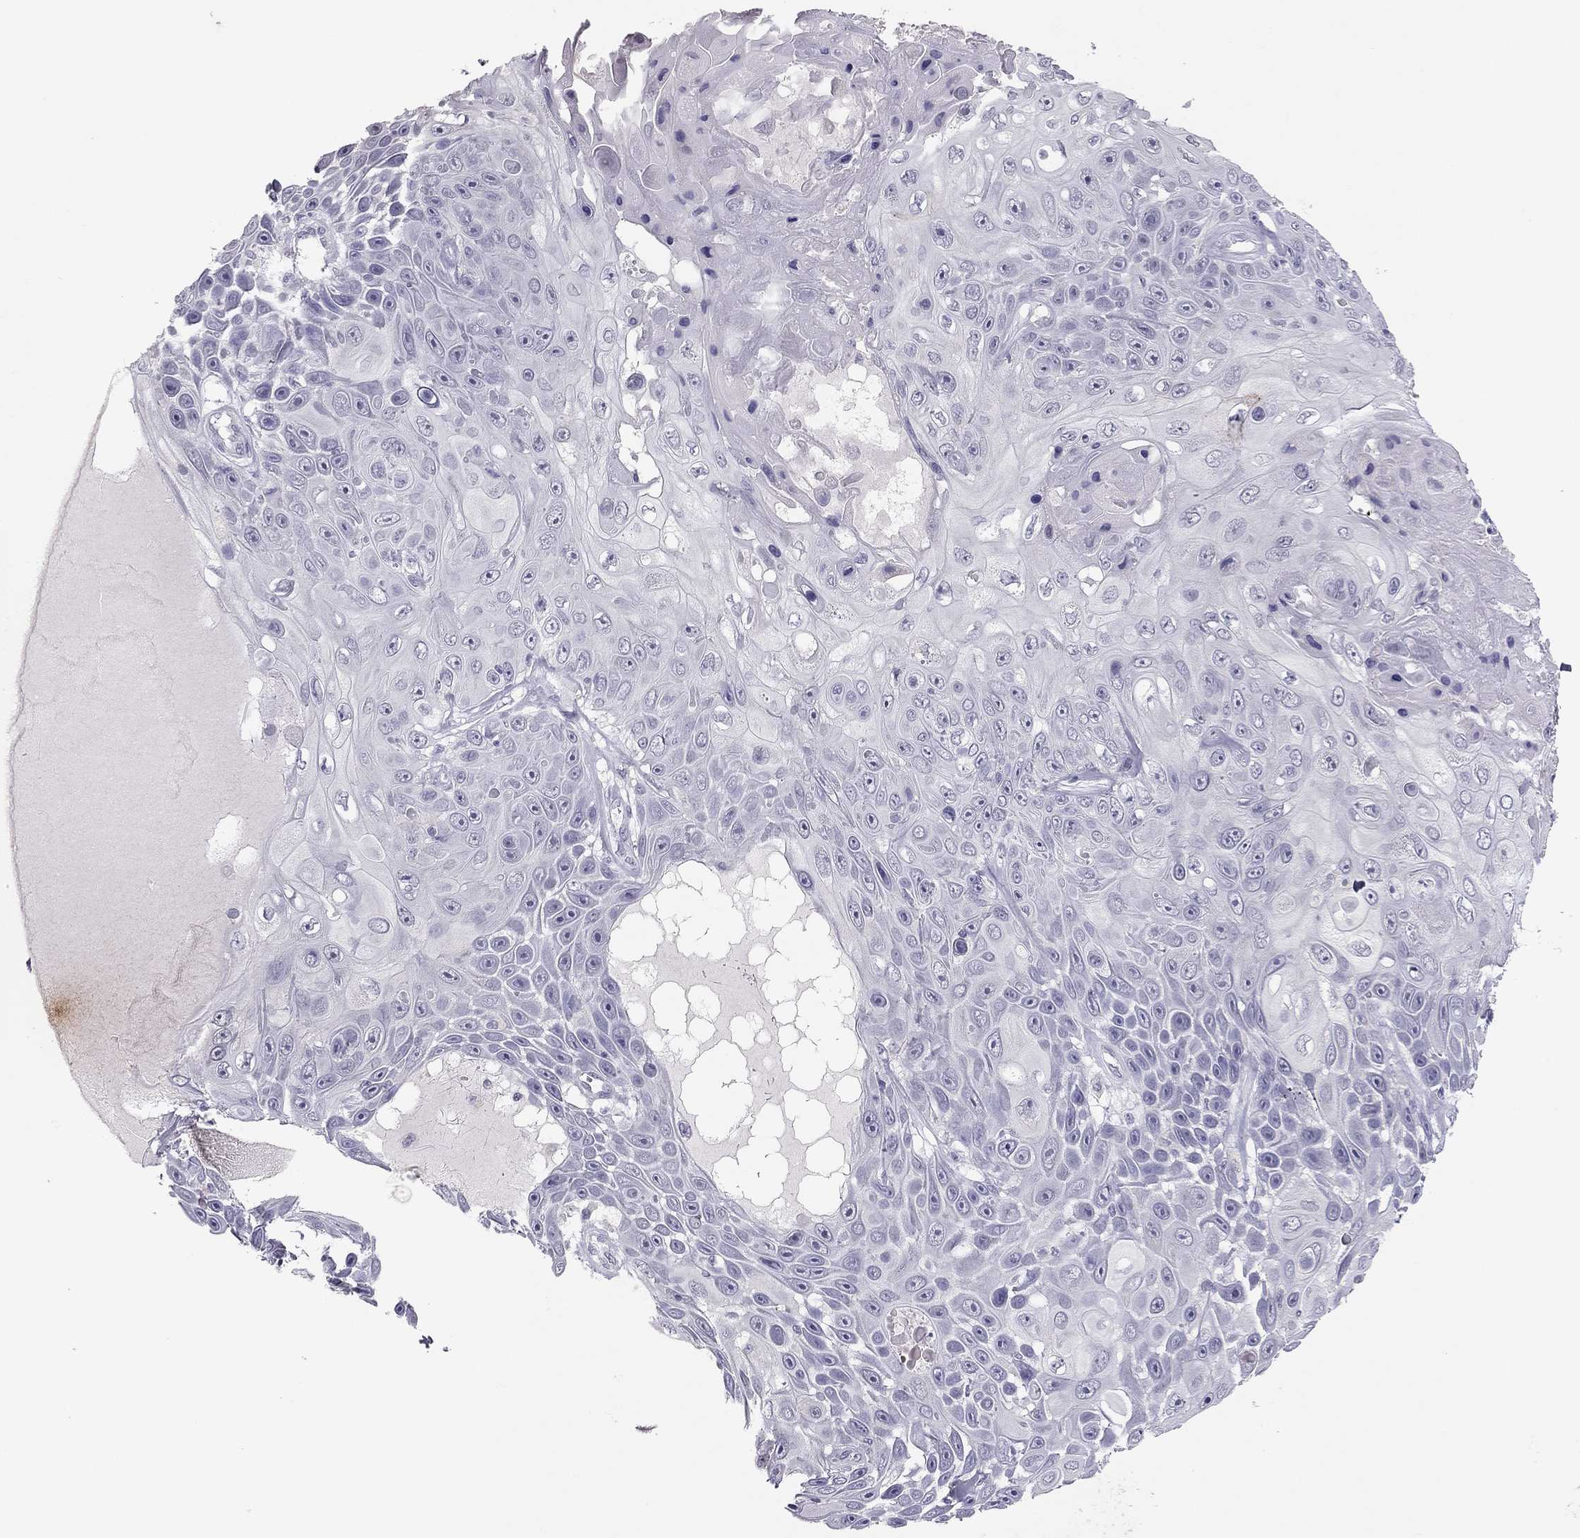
{"staining": {"intensity": "negative", "quantity": "none", "location": "none"}, "tissue": "skin cancer", "cell_type": "Tumor cells", "image_type": "cancer", "snomed": [{"axis": "morphology", "description": "Squamous cell carcinoma, NOS"}, {"axis": "topography", "description": "Skin"}], "caption": "This is an immunohistochemistry (IHC) photomicrograph of human skin cancer (squamous cell carcinoma). There is no staining in tumor cells.", "gene": "ADORA2A", "patient": {"sex": "male", "age": 82}}